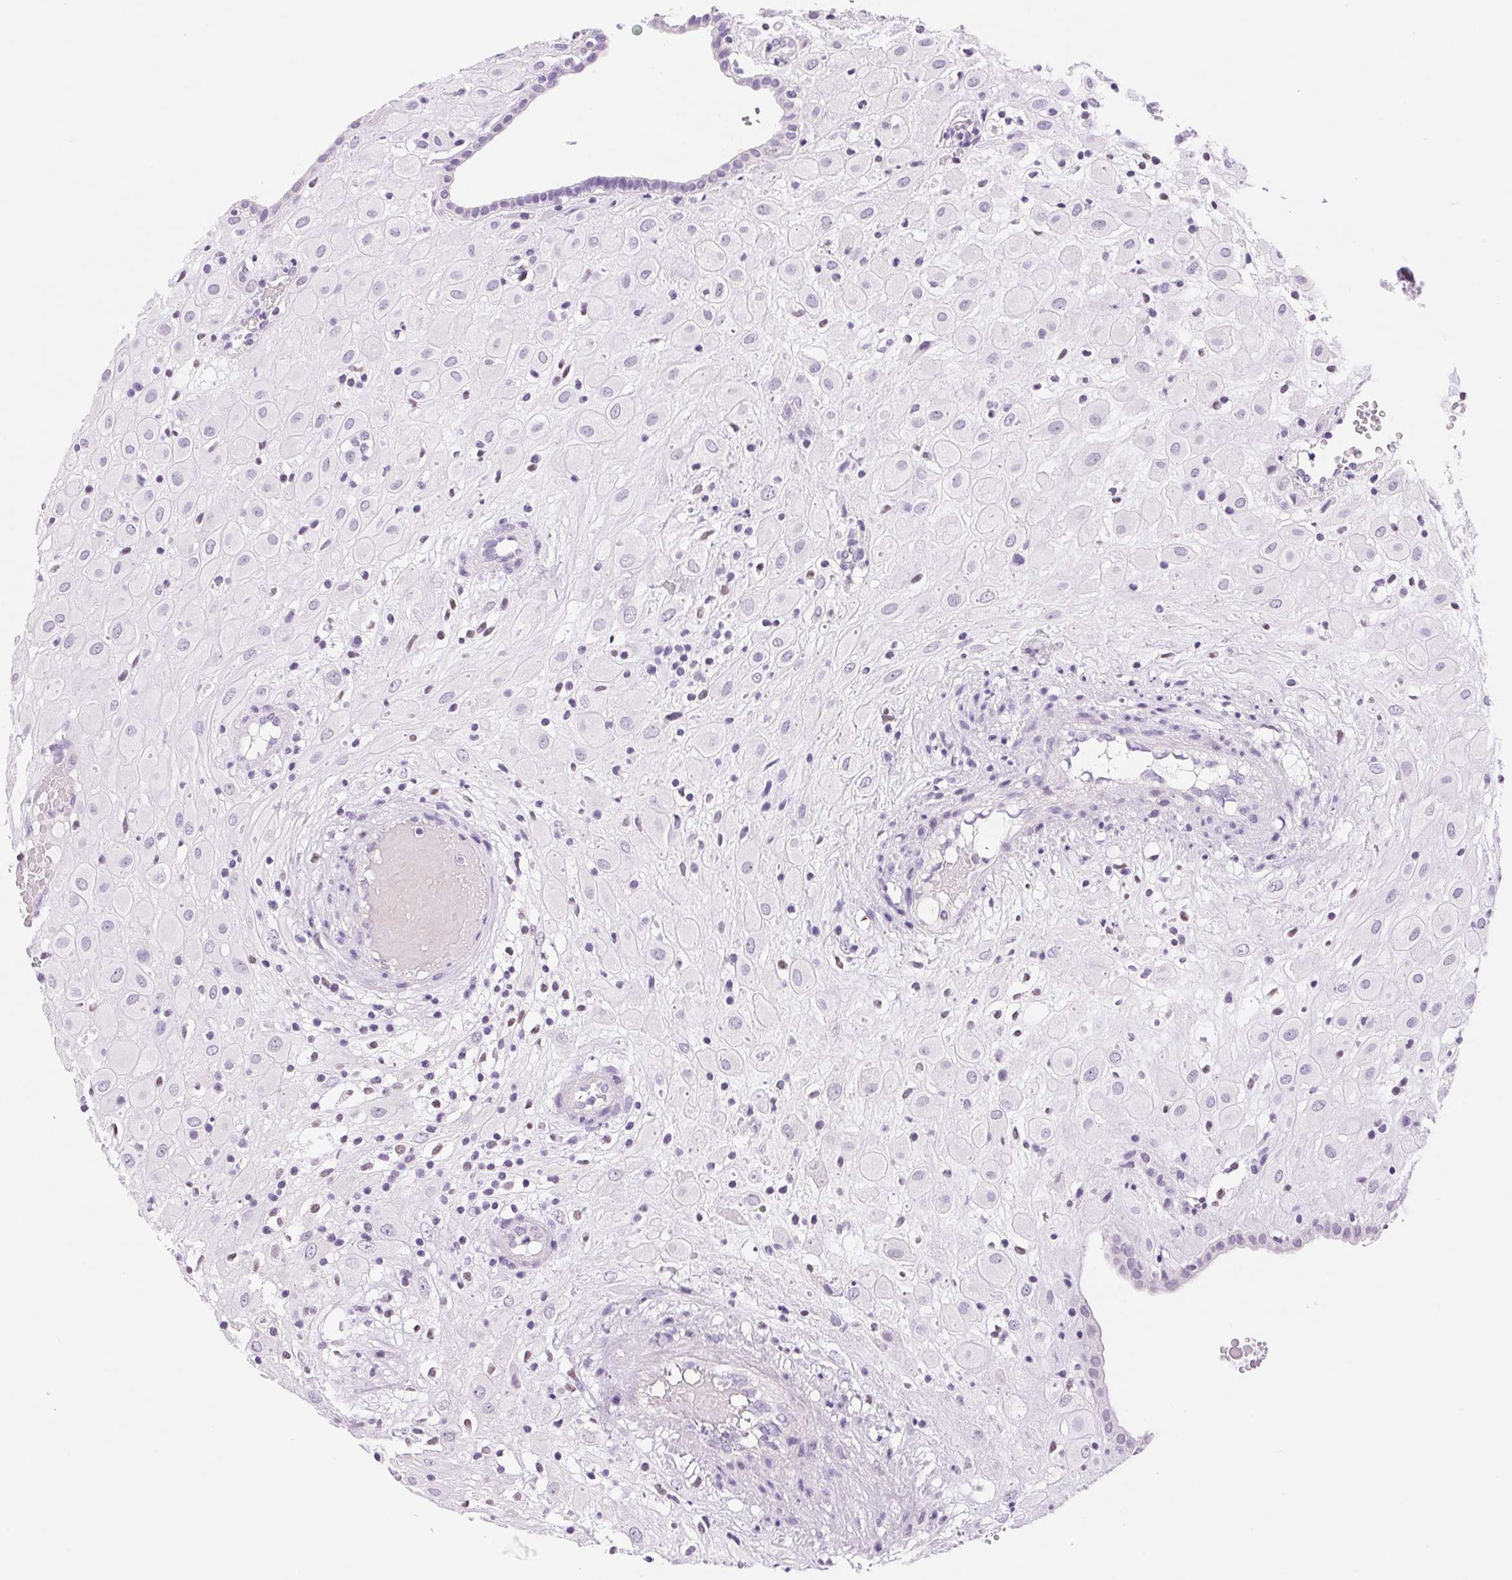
{"staining": {"intensity": "negative", "quantity": "none", "location": "none"}, "tissue": "placenta", "cell_type": "Decidual cells", "image_type": "normal", "snomed": [{"axis": "morphology", "description": "Normal tissue, NOS"}, {"axis": "topography", "description": "Placenta"}], "caption": "High power microscopy image of an immunohistochemistry (IHC) image of unremarkable placenta, revealing no significant expression in decidual cells.", "gene": "ASGR2", "patient": {"sex": "female", "age": 24}}